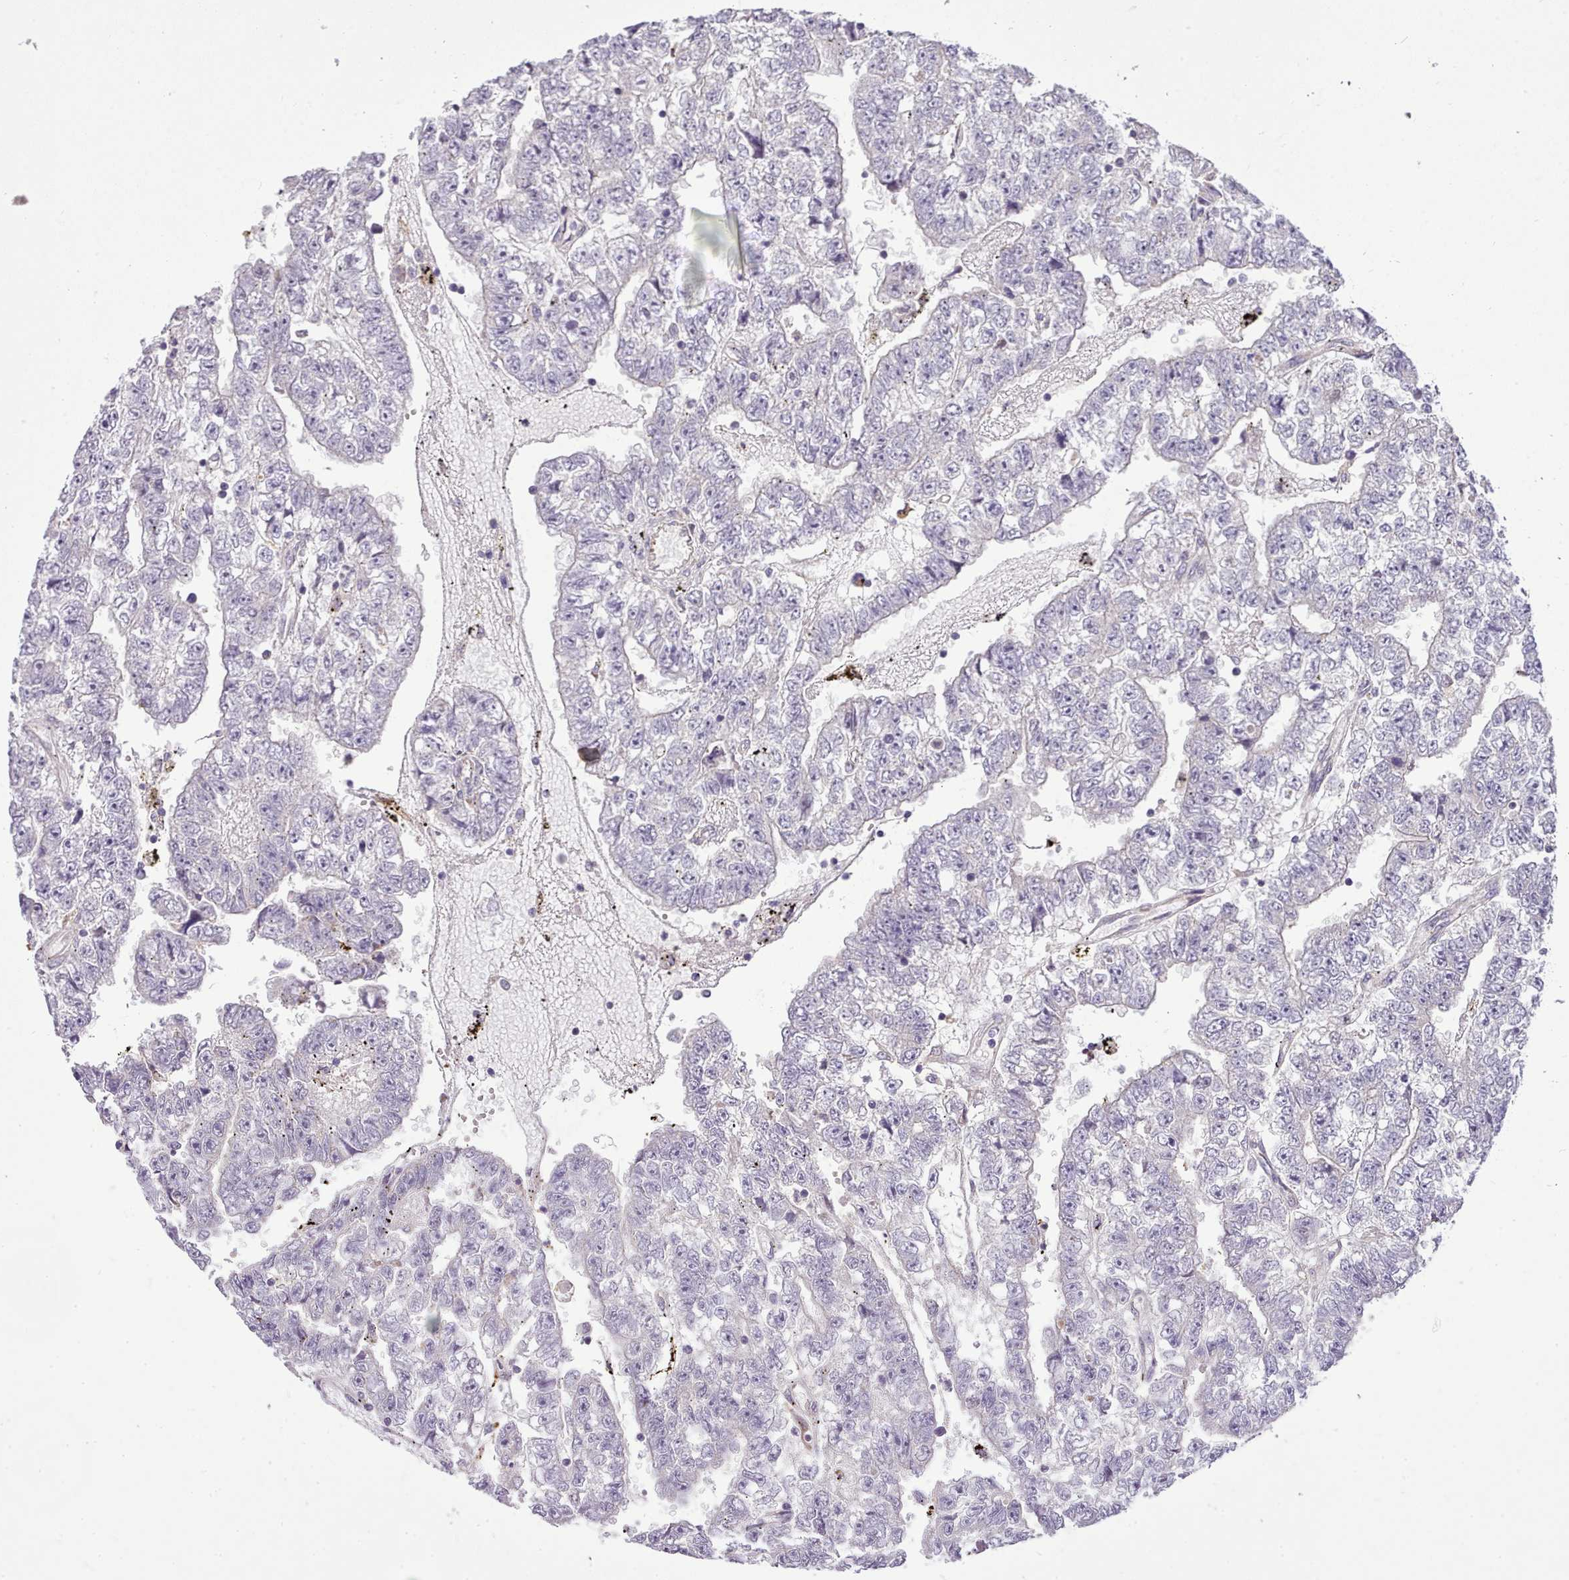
{"staining": {"intensity": "negative", "quantity": "none", "location": "none"}, "tissue": "testis cancer", "cell_type": "Tumor cells", "image_type": "cancer", "snomed": [{"axis": "morphology", "description": "Carcinoma, Embryonal, NOS"}, {"axis": "topography", "description": "Testis"}], "caption": "A high-resolution photomicrograph shows IHC staining of testis cancer (embryonal carcinoma), which exhibits no significant staining in tumor cells.", "gene": "FAM83E", "patient": {"sex": "male", "age": 25}}